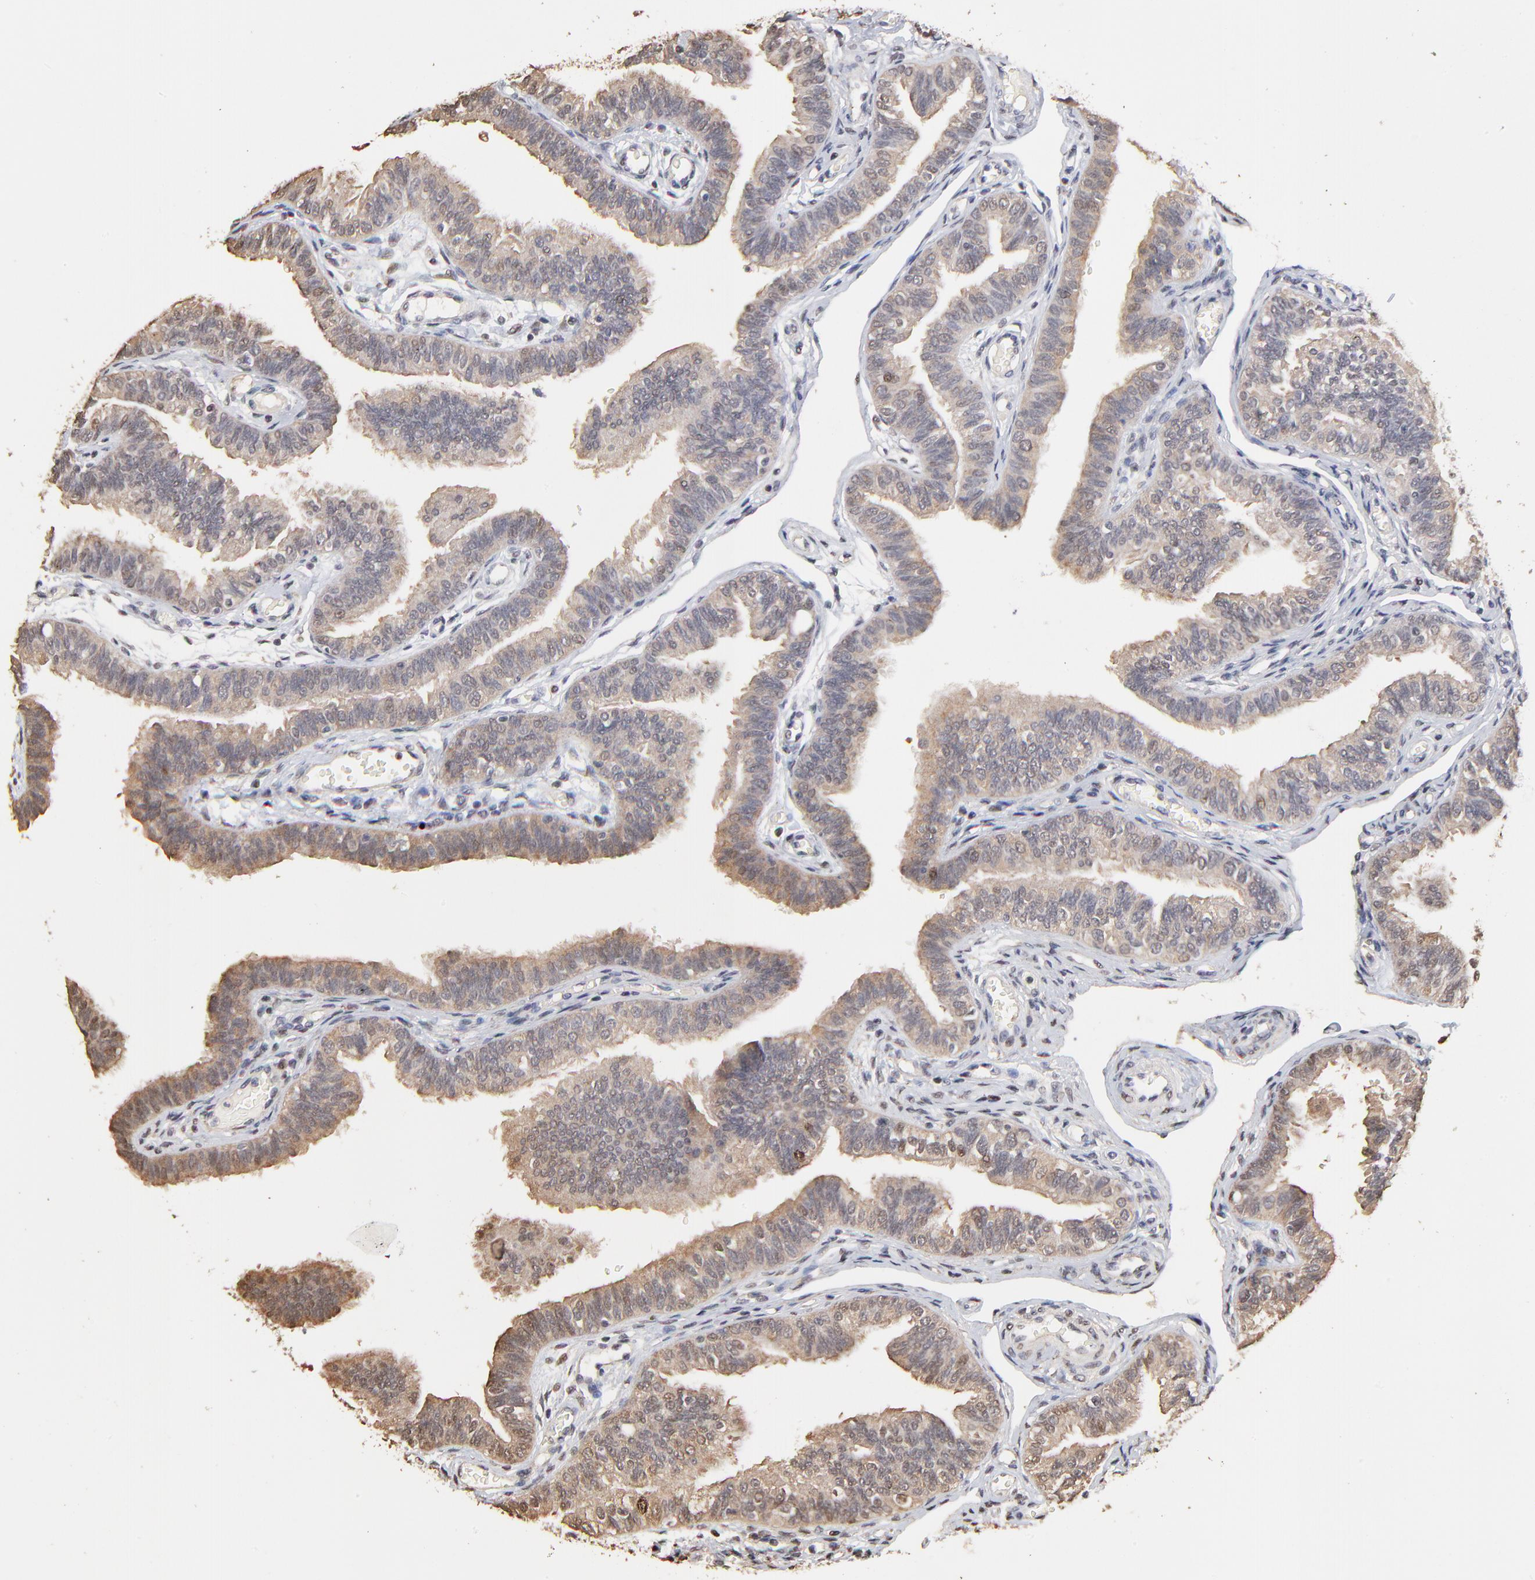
{"staining": {"intensity": "weak", "quantity": "25%-75%", "location": "cytoplasmic/membranous,nuclear"}, "tissue": "fallopian tube", "cell_type": "Glandular cells", "image_type": "normal", "snomed": [{"axis": "morphology", "description": "Normal tissue, NOS"}, {"axis": "morphology", "description": "Dermoid, NOS"}, {"axis": "topography", "description": "Fallopian tube"}], "caption": "Weak cytoplasmic/membranous,nuclear positivity for a protein is appreciated in approximately 25%-75% of glandular cells of benign fallopian tube using immunohistochemistry.", "gene": "BIRC5", "patient": {"sex": "female", "age": 33}}